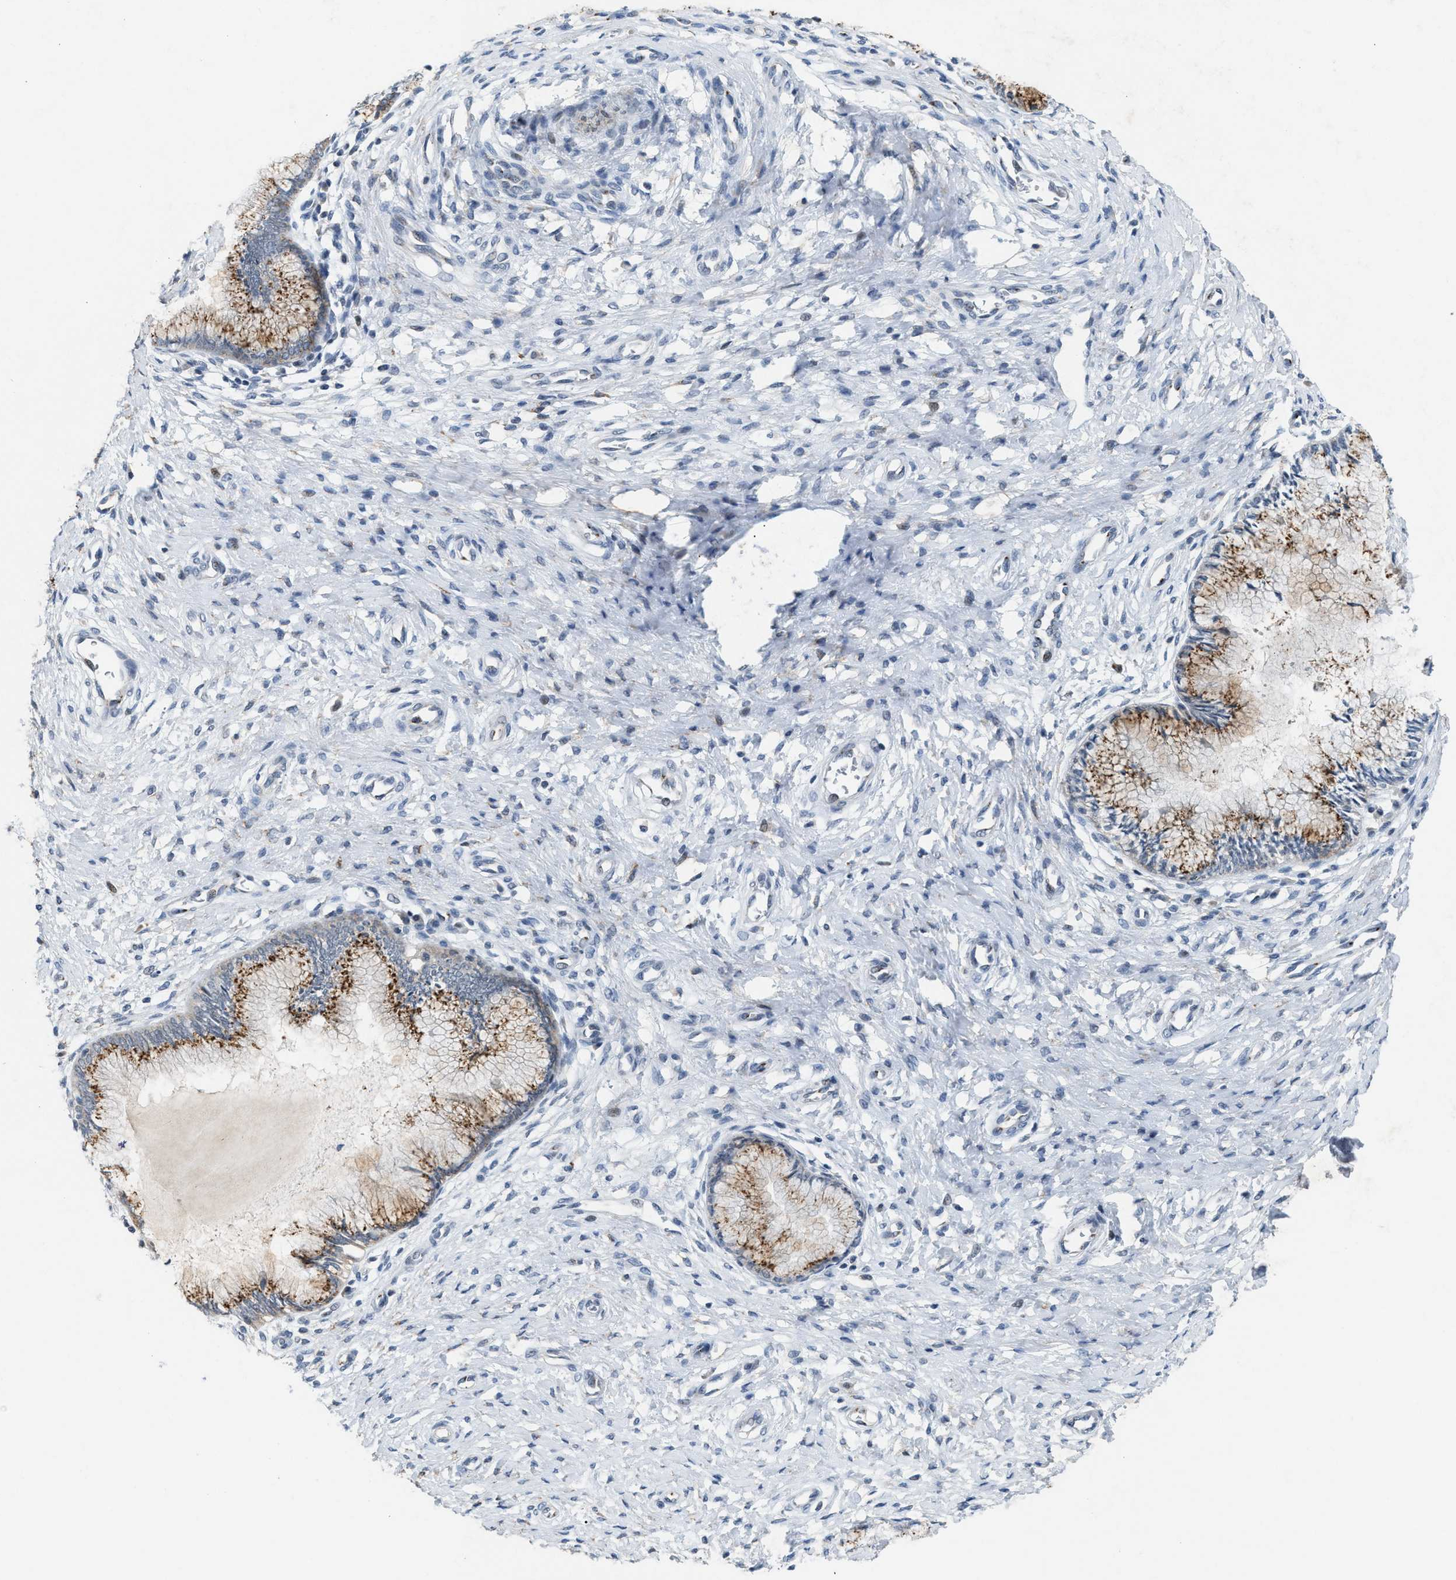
{"staining": {"intensity": "moderate", "quantity": ">75%", "location": "cytoplasmic/membranous"}, "tissue": "cervix", "cell_type": "Glandular cells", "image_type": "normal", "snomed": [{"axis": "morphology", "description": "Normal tissue, NOS"}, {"axis": "topography", "description": "Cervix"}], "caption": "An immunohistochemistry (IHC) photomicrograph of benign tissue is shown. Protein staining in brown highlights moderate cytoplasmic/membranous positivity in cervix within glandular cells.", "gene": "SLC5A5", "patient": {"sex": "female", "age": 55}}